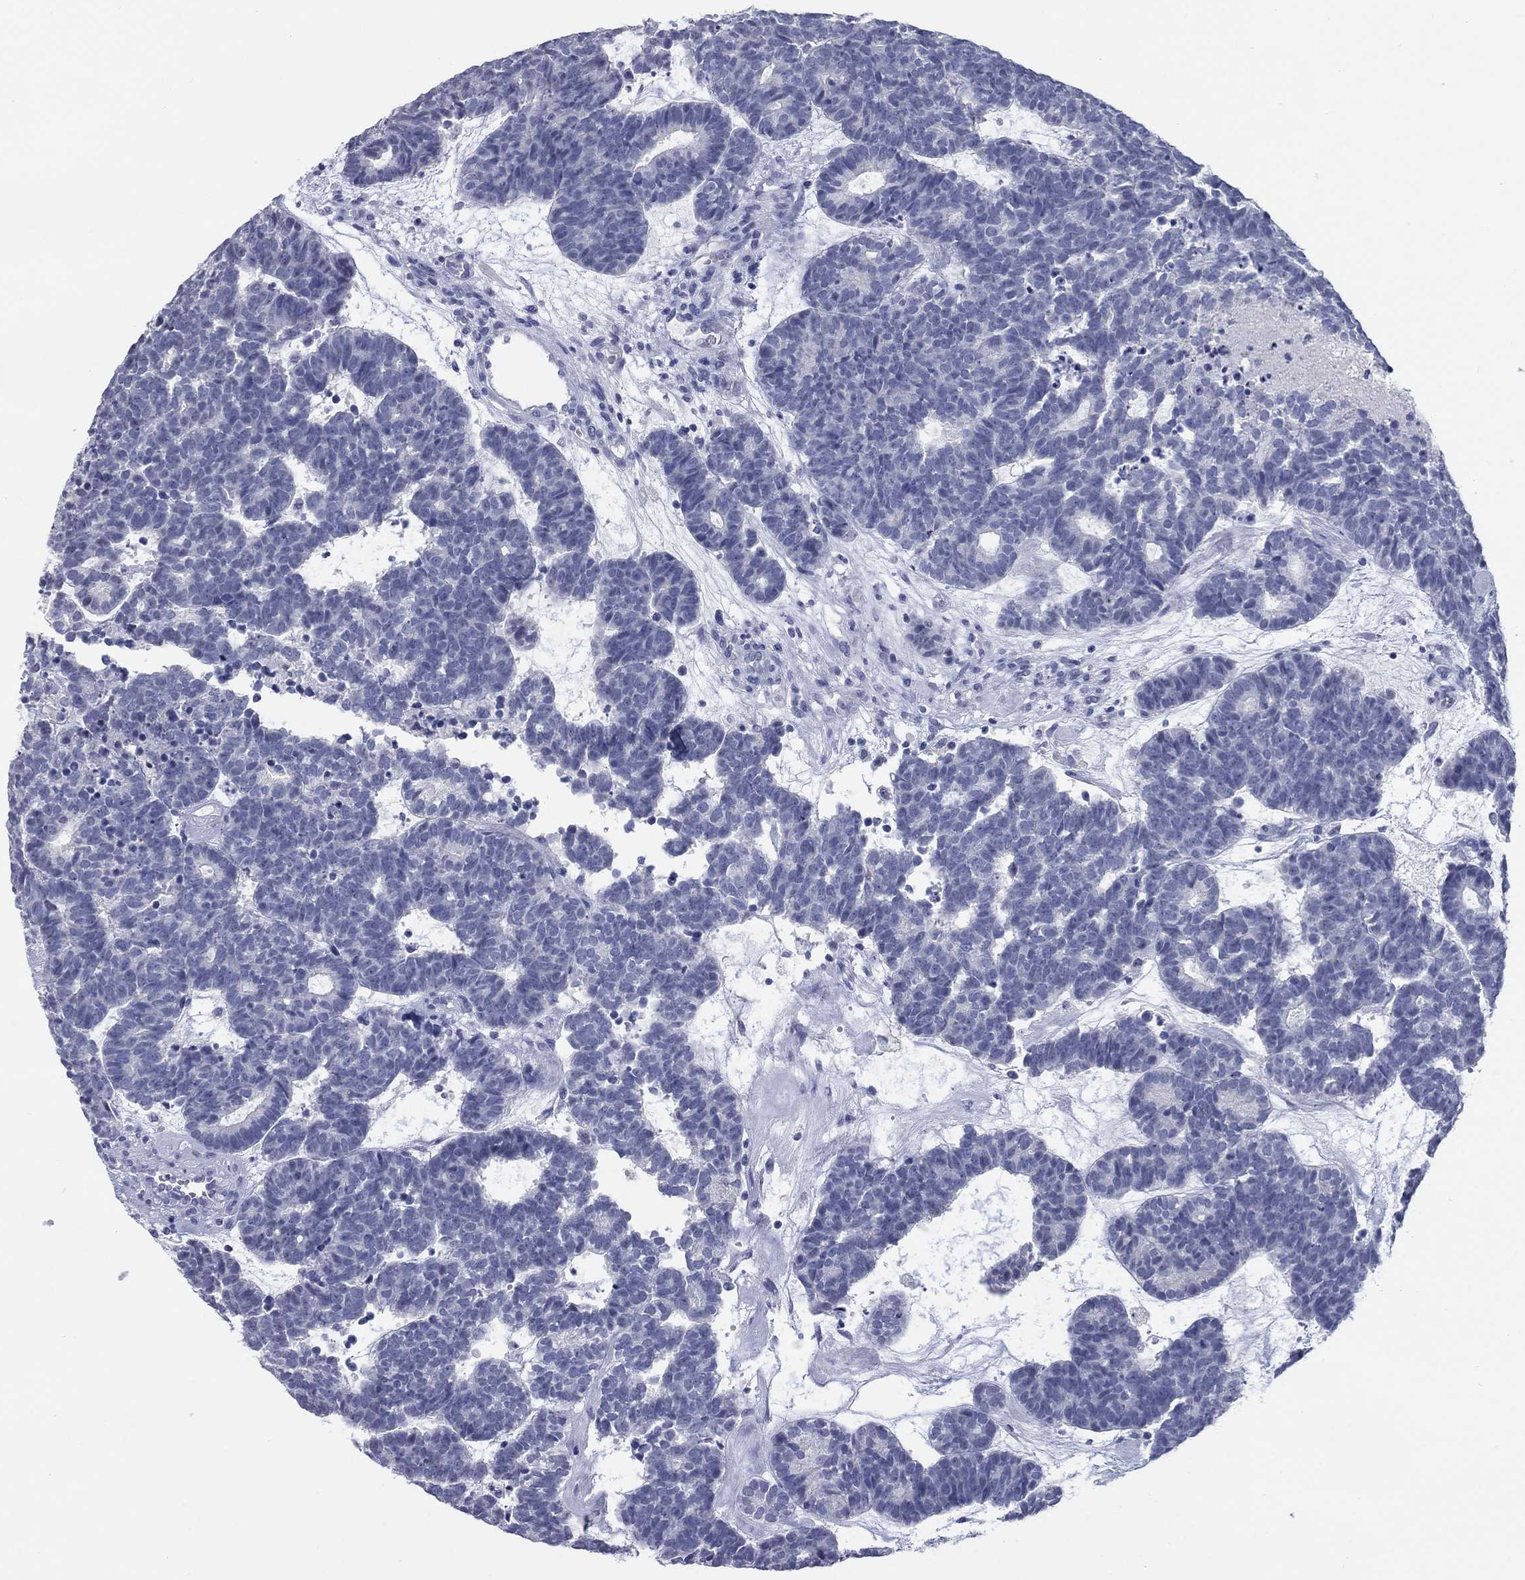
{"staining": {"intensity": "negative", "quantity": "none", "location": "none"}, "tissue": "head and neck cancer", "cell_type": "Tumor cells", "image_type": "cancer", "snomed": [{"axis": "morphology", "description": "Adenocarcinoma, NOS"}, {"axis": "topography", "description": "Head-Neck"}], "caption": "Adenocarcinoma (head and neck) stained for a protein using immunohistochemistry (IHC) demonstrates no expression tumor cells.", "gene": "ATP6V1G2", "patient": {"sex": "female", "age": 81}}